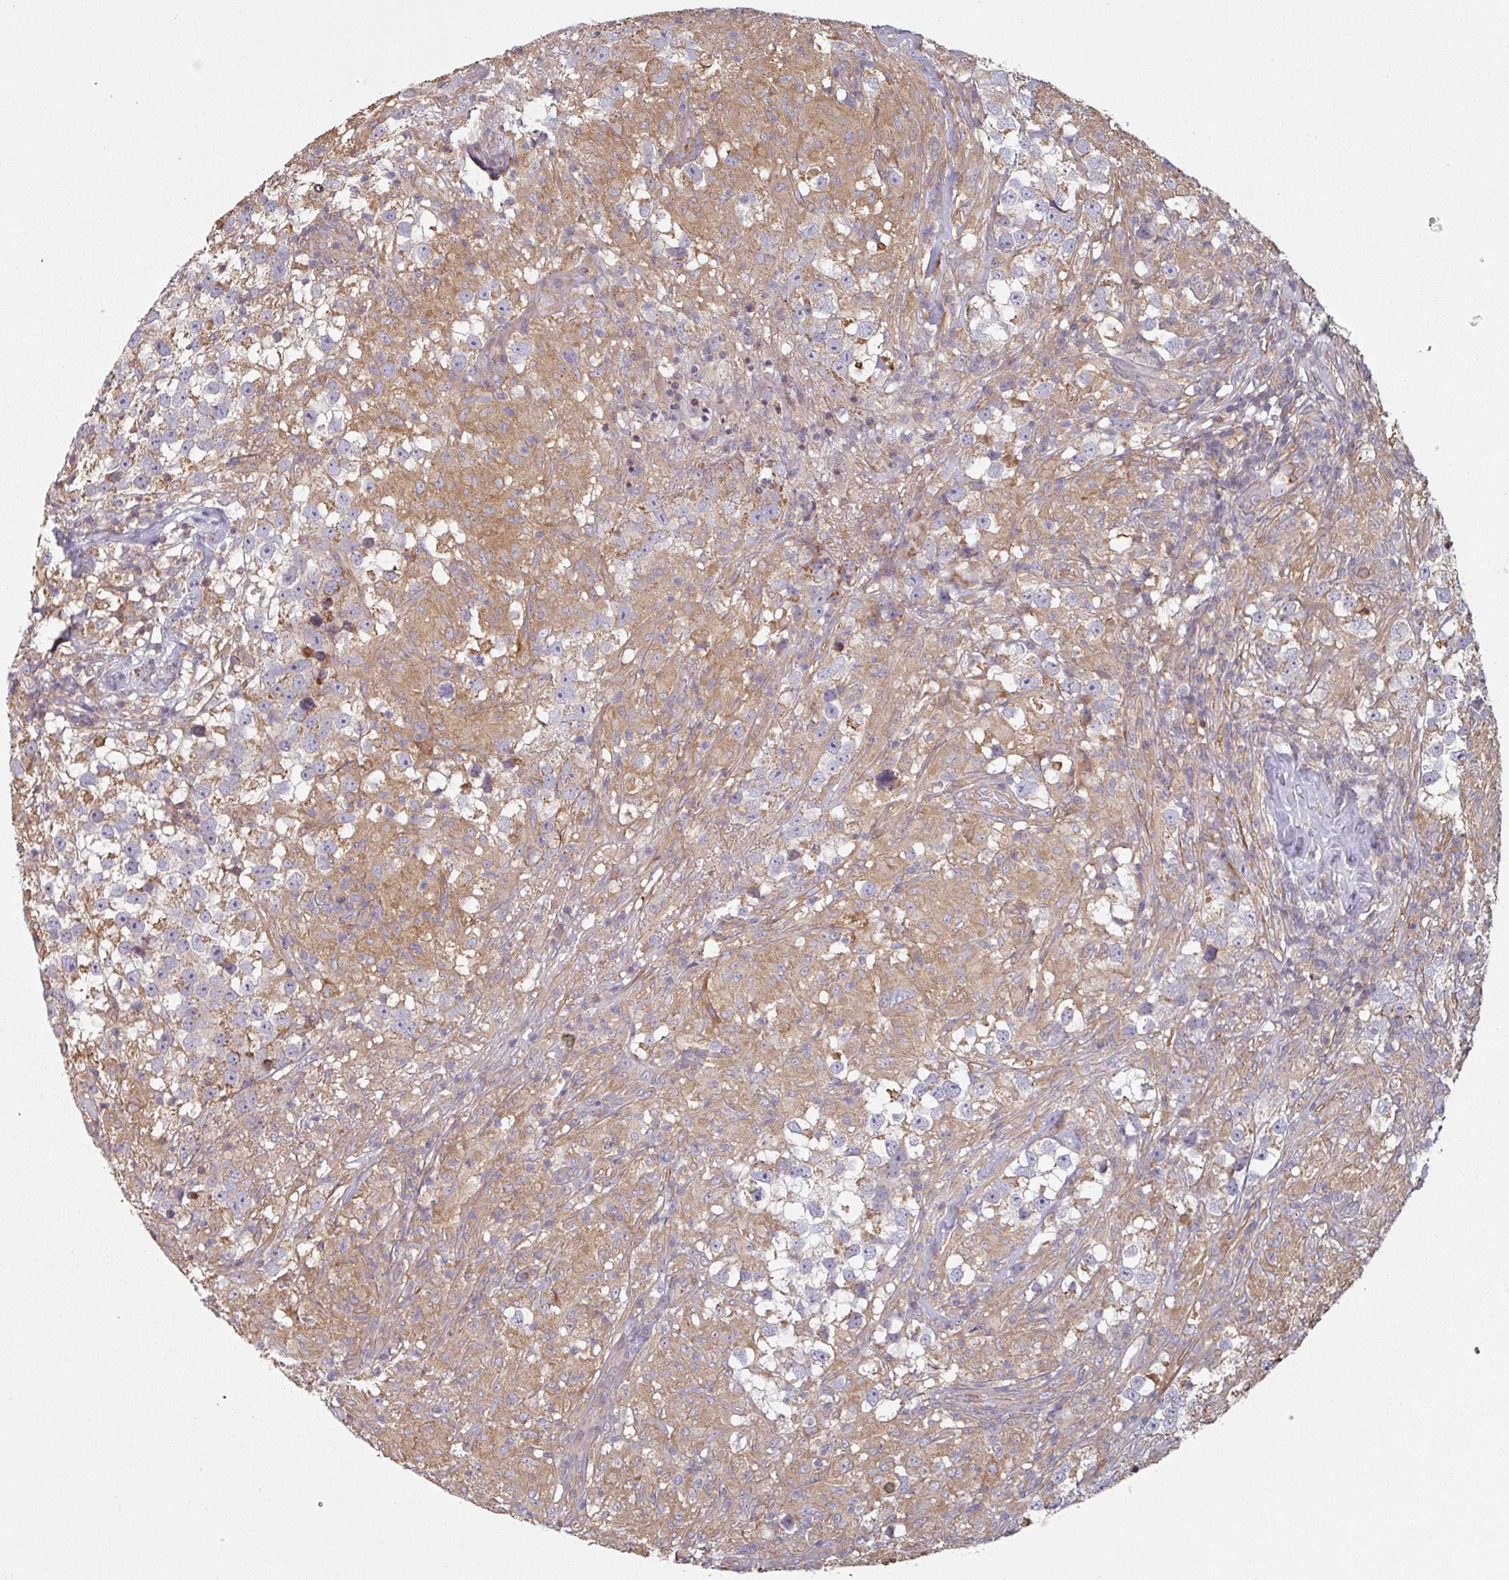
{"staining": {"intensity": "moderate", "quantity": "<25%", "location": "cytoplasmic/membranous"}, "tissue": "testis cancer", "cell_type": "Tumor cells", "image_type": "cancer", "snomed": [{"axis": "morphology", "description": "Seminoma, NOS"}, {"axis": "topography", "description": "Testis"}], "caption": "Human testis cancer stained with a protein marker exhibits moderate staining in tumor cells.", "gene": "GSTA4", "patient": {"sex": "male", "age": 46}}